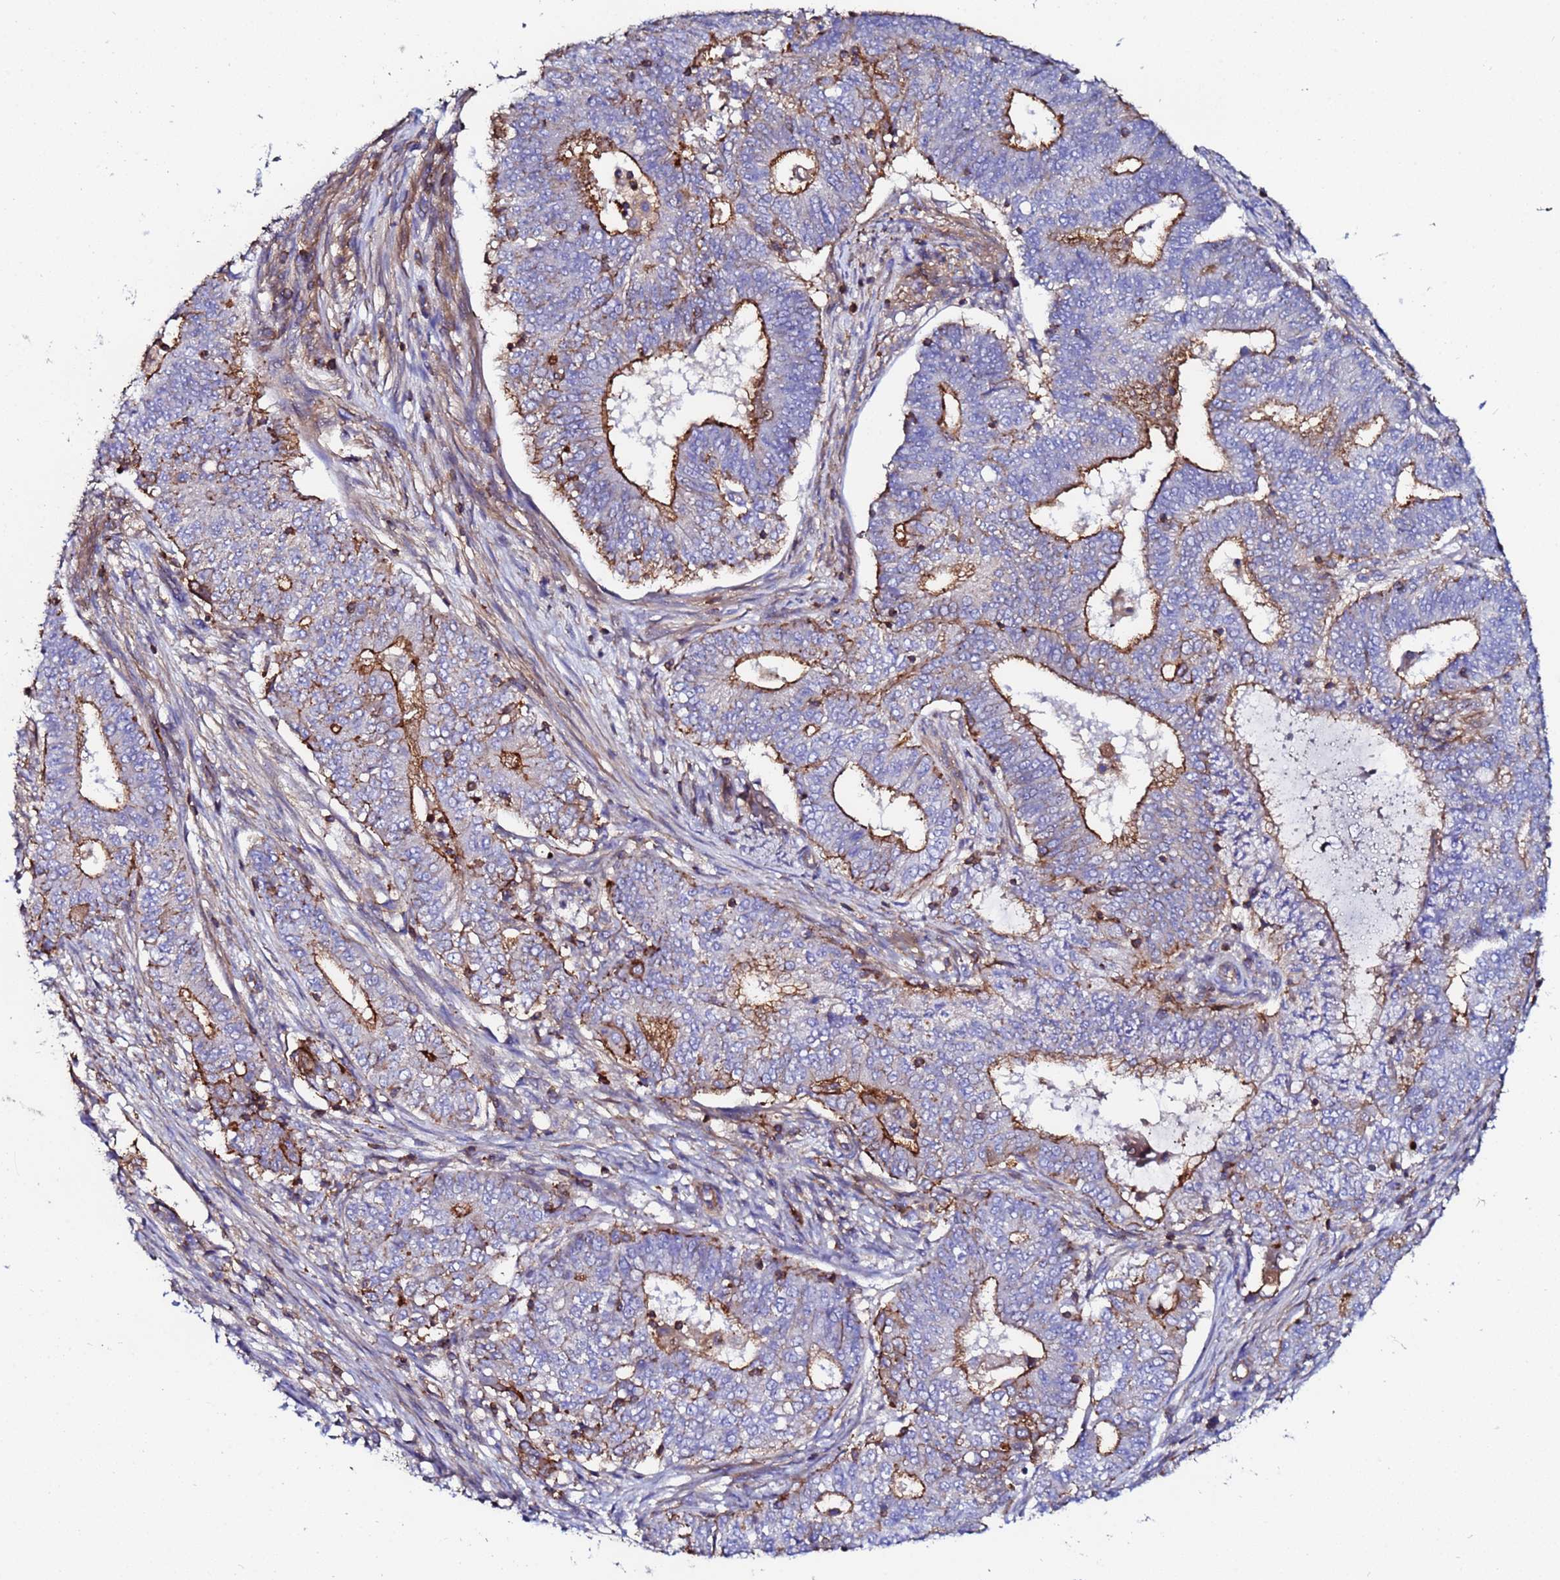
{"staining": {"intensity": "moderate", "quantity": "25%-75%", "location": "cytoplasmic/membranous"}, "tissue": "endometrial cancer", "cell_type": "Tumor cells", "image_type": "cancer", "snomed": [{"axis": "morphology", "description": "Adenocarcinoma, NOS"}, {"axis": "topography", "description": "Endometrium"}], "caption": "Endometrial cancer (adenocarcinoma) was stained to show a protein in brown. There is medium levels of moderate cytoplasmic/membranous positivity in approximately 25%-75% of tumor cells.", "gene": "POTEE", "patient": {"sex": "female", "age": 62}}